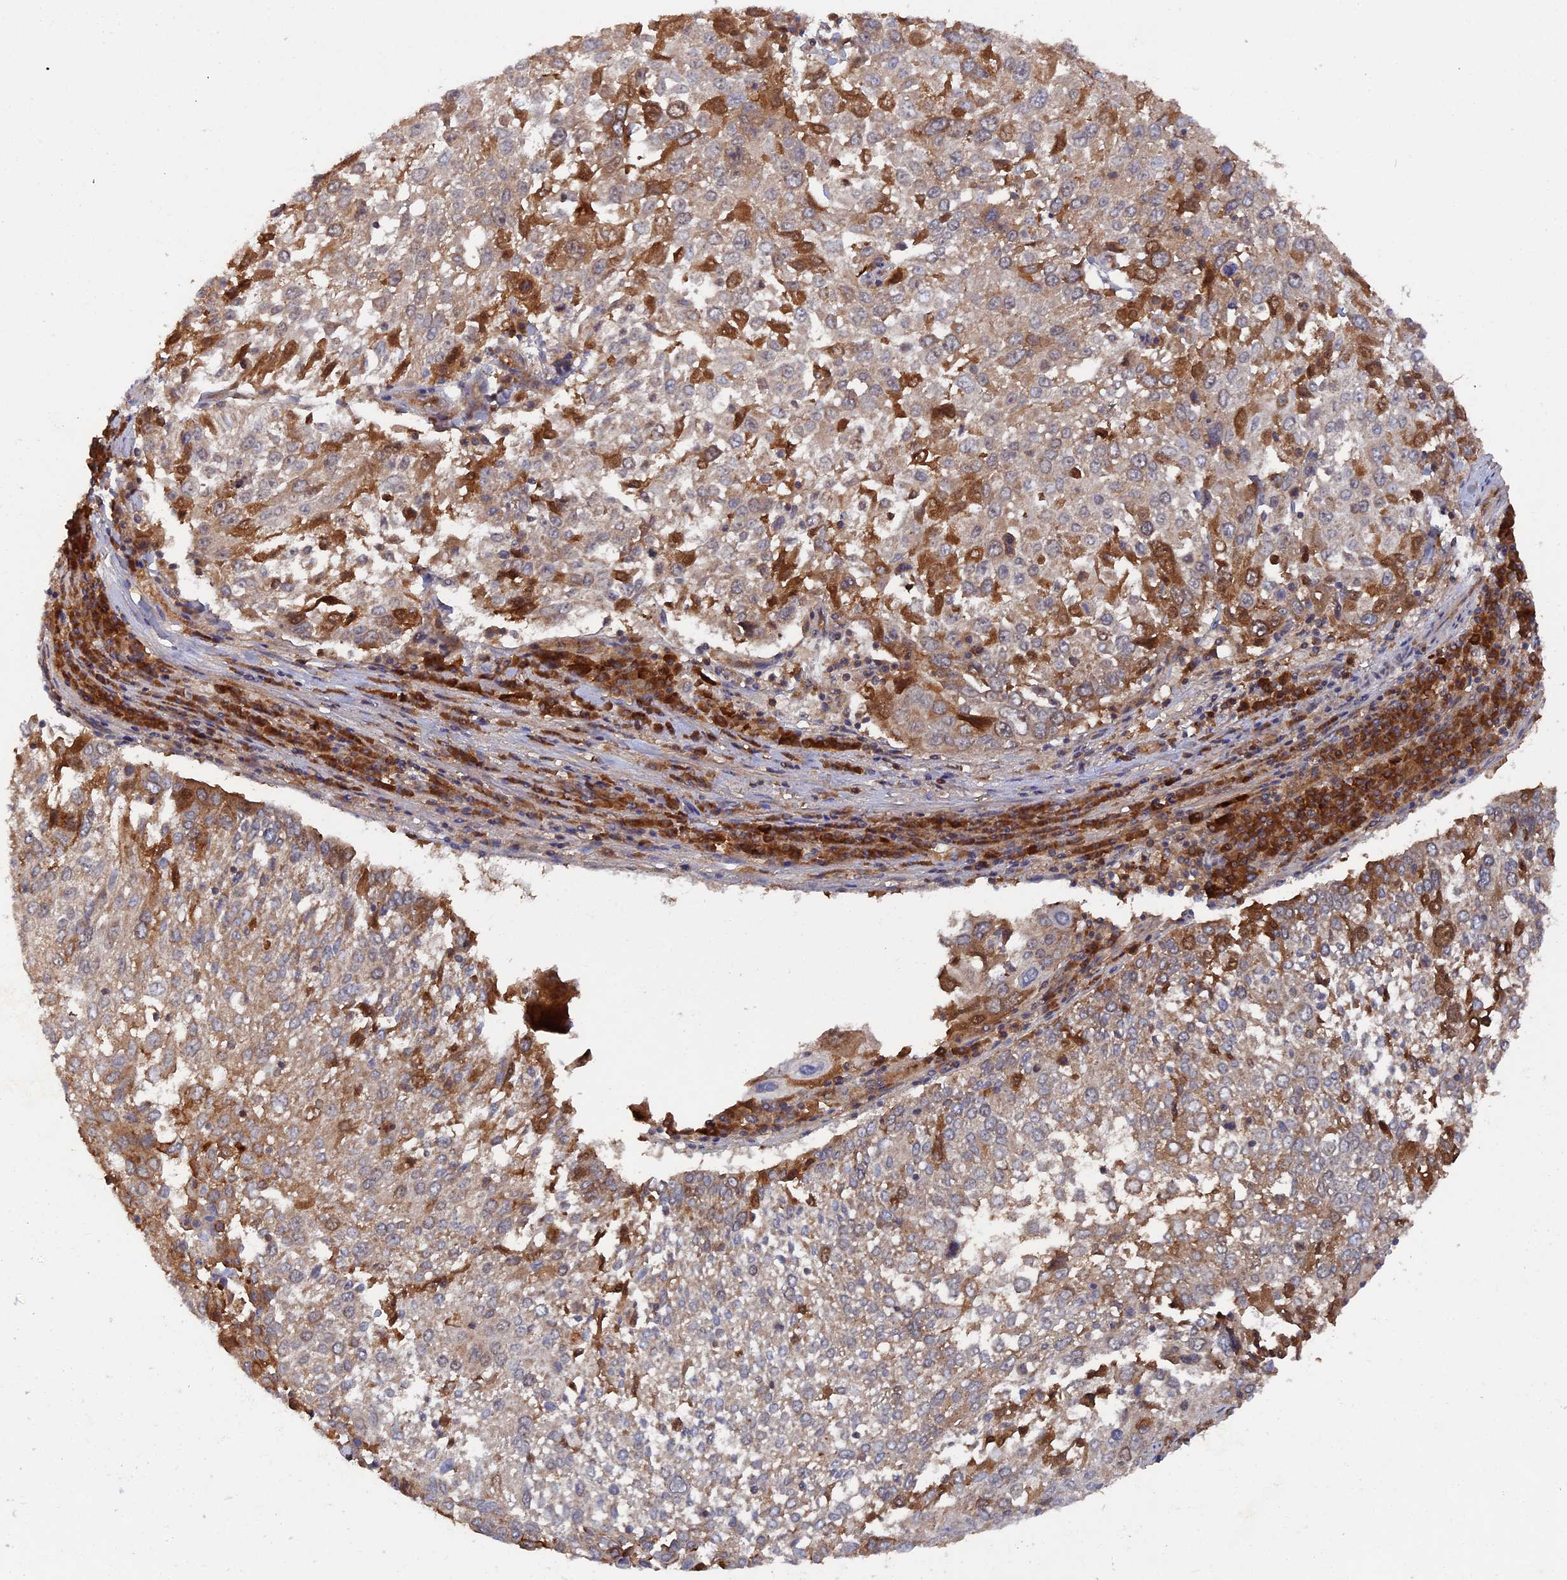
{"staining": {"intensity": "moderate", "quantity": "25%-75%", "location": "cytoplasmic/membranous"}, "tissue": "lung cancer", "cell_type": "Tumor cells", "image_type": "cancer", "snomed": [{"axis": "morphology", "description": "Squamous cell carcinoma, NOS"}, {"axis": "topography", "description": "Lung"}], "caption": "Human lung cancer (squamous cell carcinoma) stained with a protein marker demonstrates moderate staining in tumor cells.", "gene": "RAB15", "patient": {"sex": "male", "age": 65}}